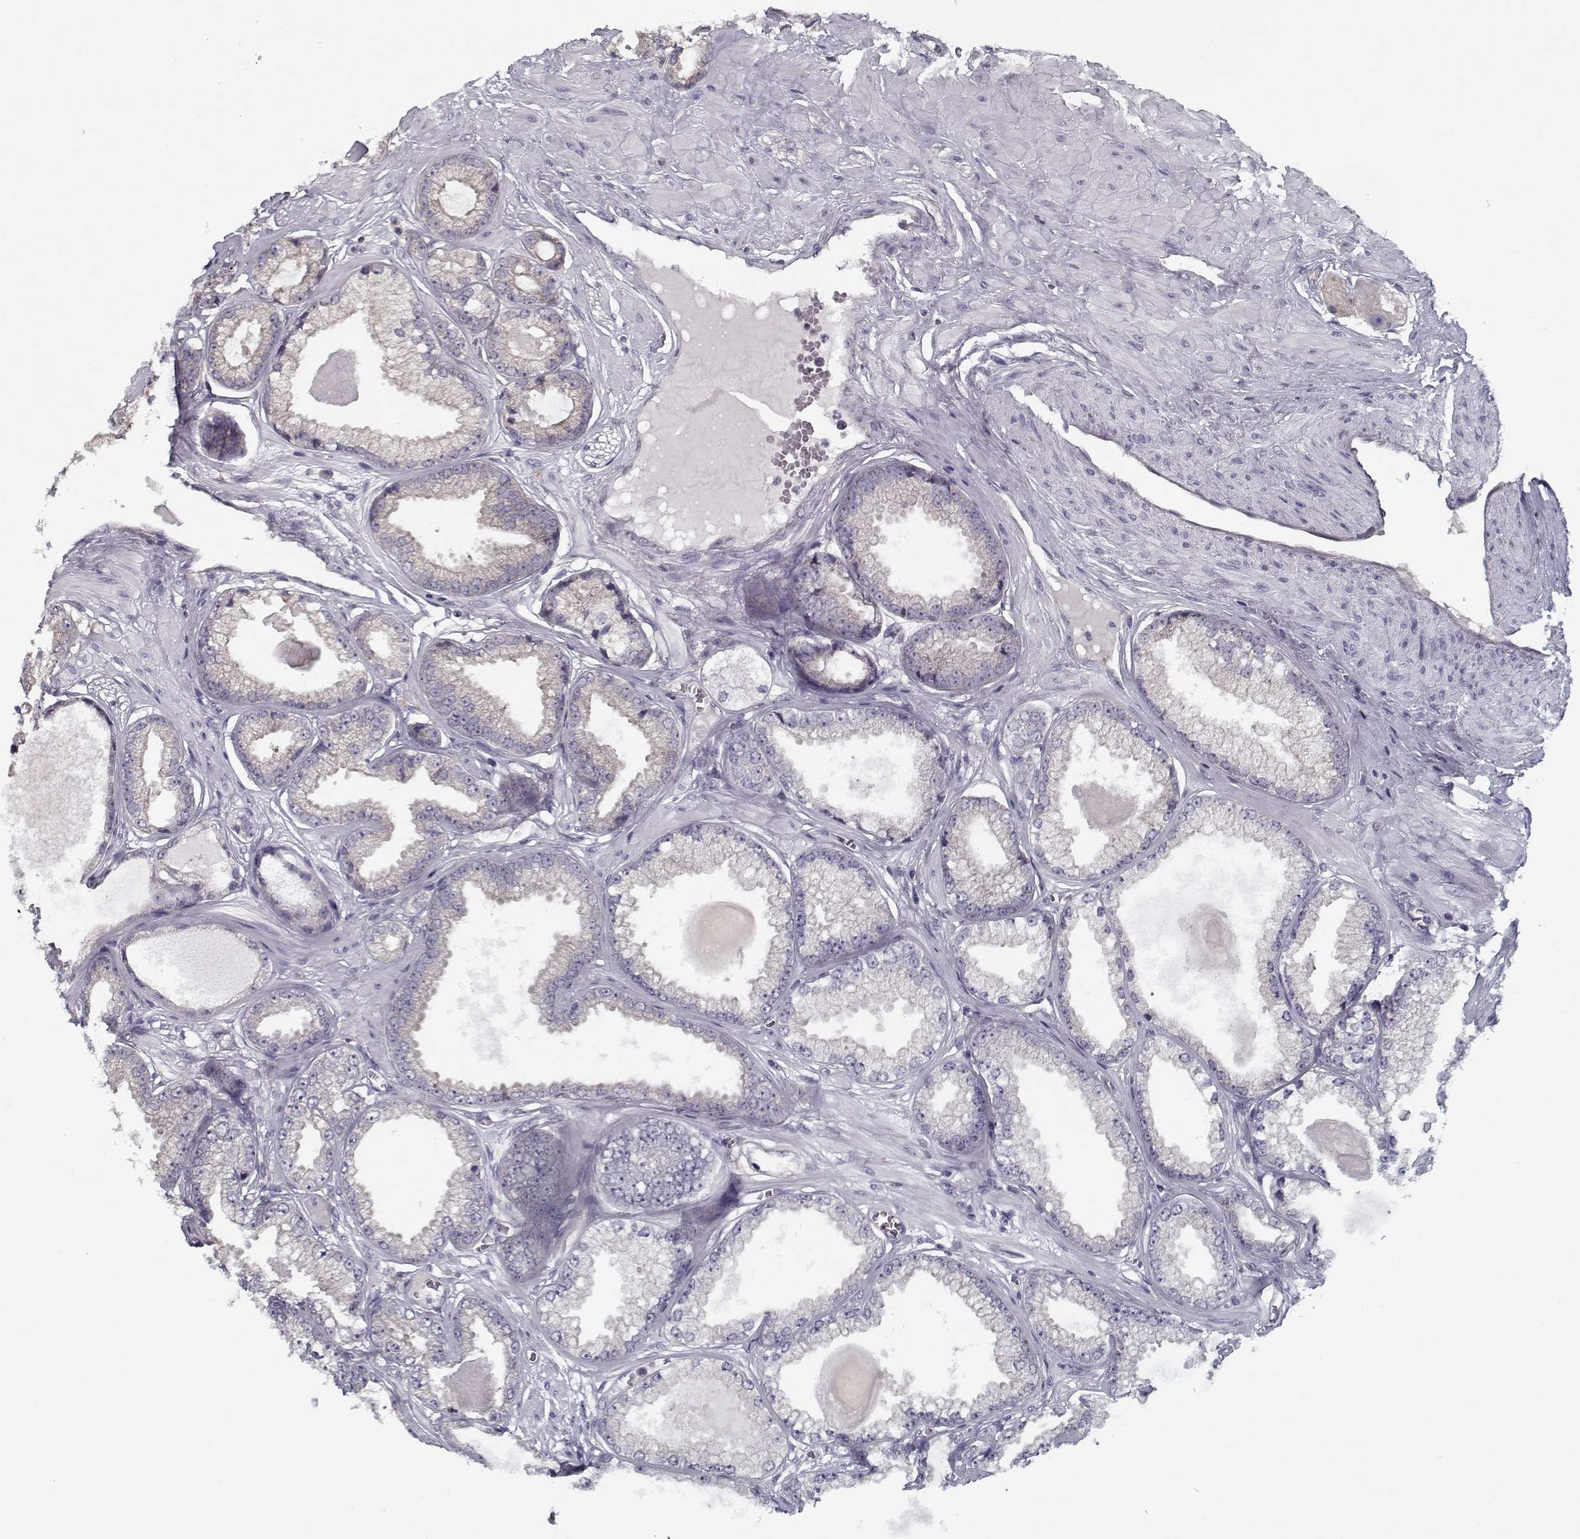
{"staining": {"intensity": "negative", "quantity": "none", "location": "none"}, "tissue": "prostate cancer", "cell_type": "Tumor cells", "image_type": "cancer", "snomed": [{"axis": "morphology", "description": "Adenocarcinoma, Low grade"}, {"axis": "topography", "description": "Prostate"}], "caption": "Protein analysis of prostate cancer (low-grade adenocarcinoma) exhibits no significant staining in tumor cells.", "gene": "TESPA1", "patient": {"sex": "male", "age": 64}}